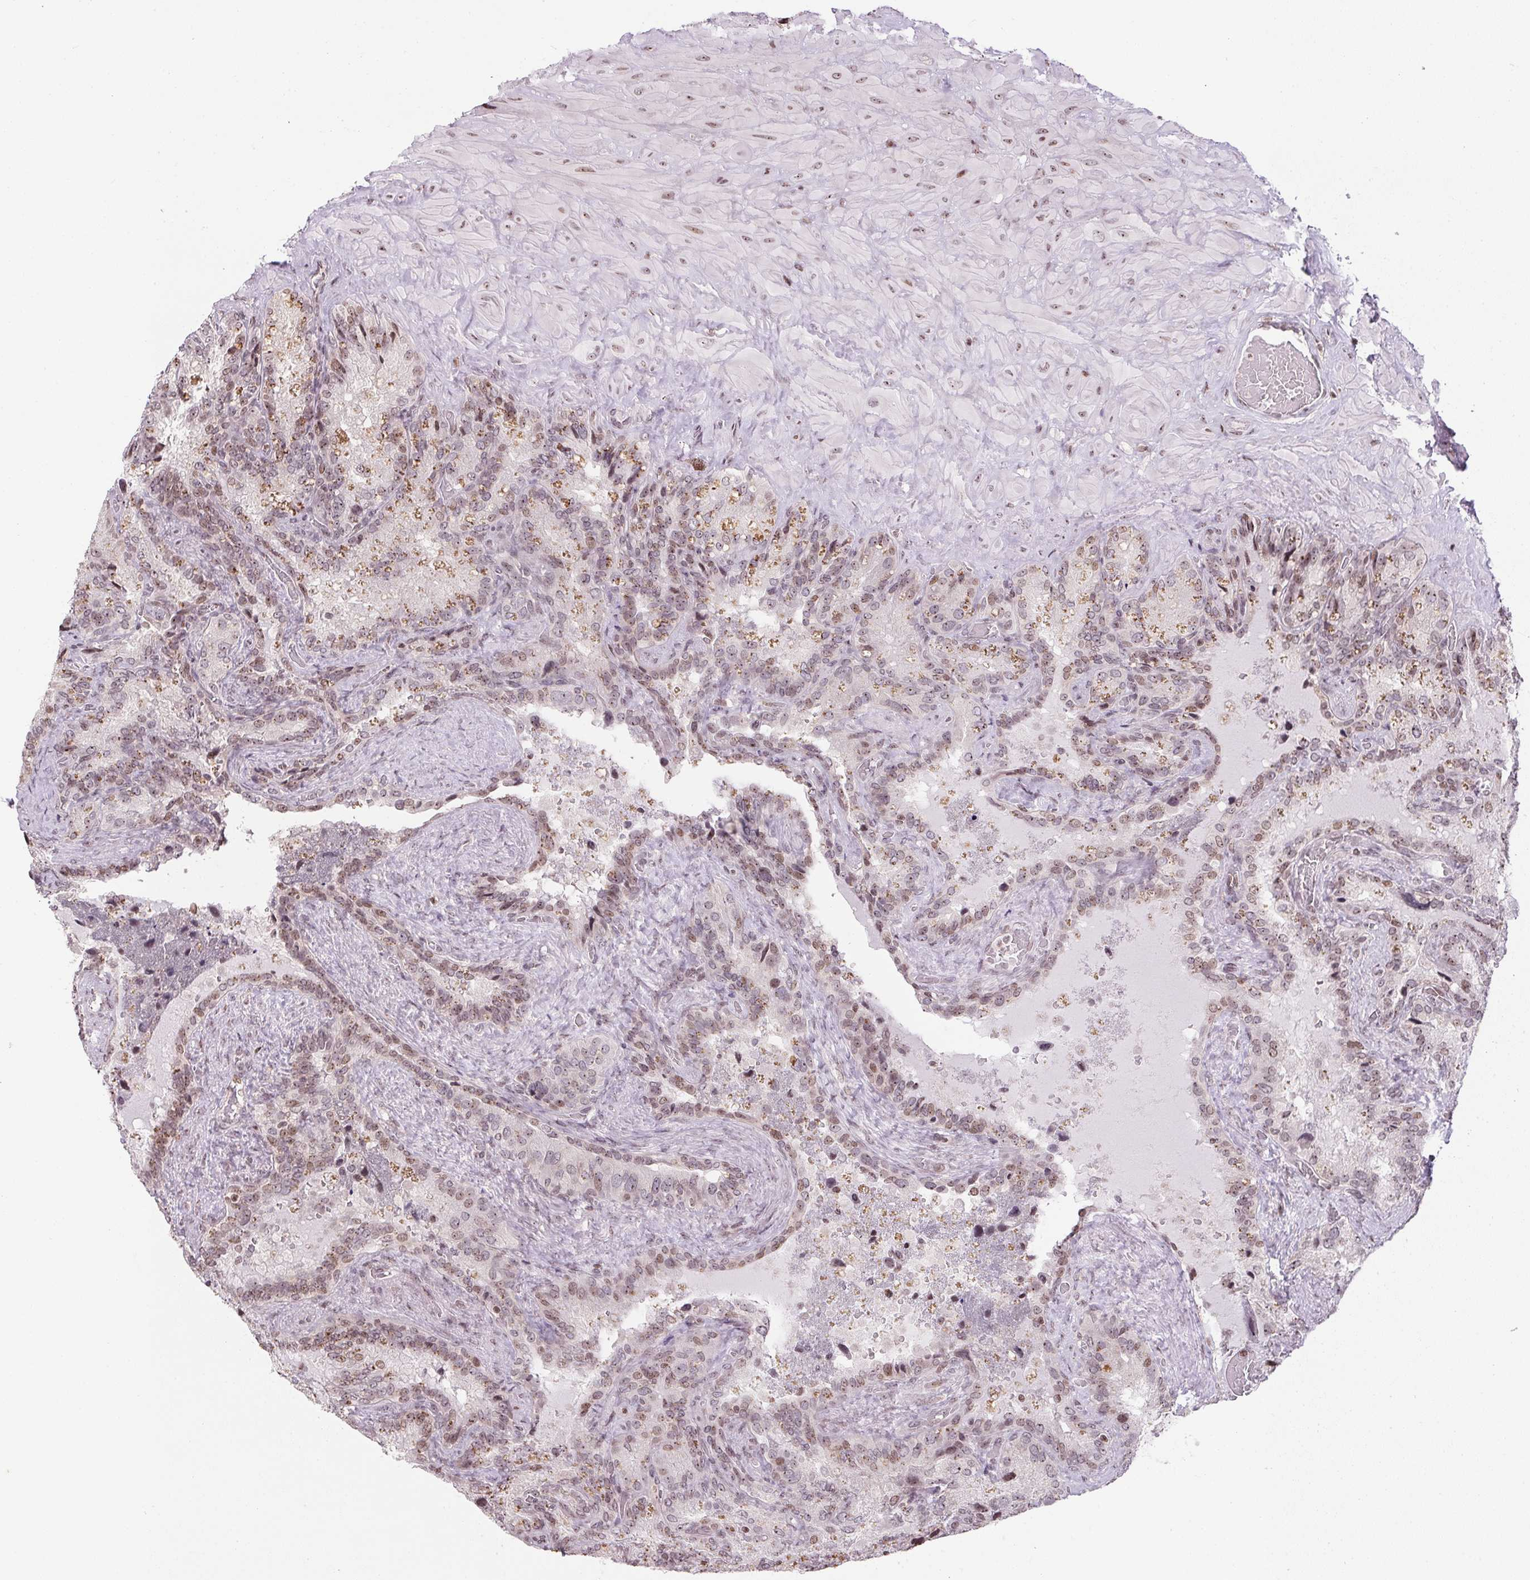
{"staining": {"intensity": "moderate", "quantity": "25%-75%", "location": "nuclear"}, "tissue": "seminal vesicle", "cell_type": "Glandular cells", "image_type": "normal", "snomed": [{"axis": "morphology", "description": "Normal tissue, NOS"}, {"axis": "topography", "description": "Seminal veicle"}], "caption": "IHC photomicrograph of normal seminal vesicle: seminal vesicle stained using immunohistochemistry (IHC) reveals medium levels of moderate protein expression localized specifically in the nuclear of glandular cells, appearing as a nuclear brown color.", "gene": "RNF181", "patient": {"sex": "male", "age": 60}}